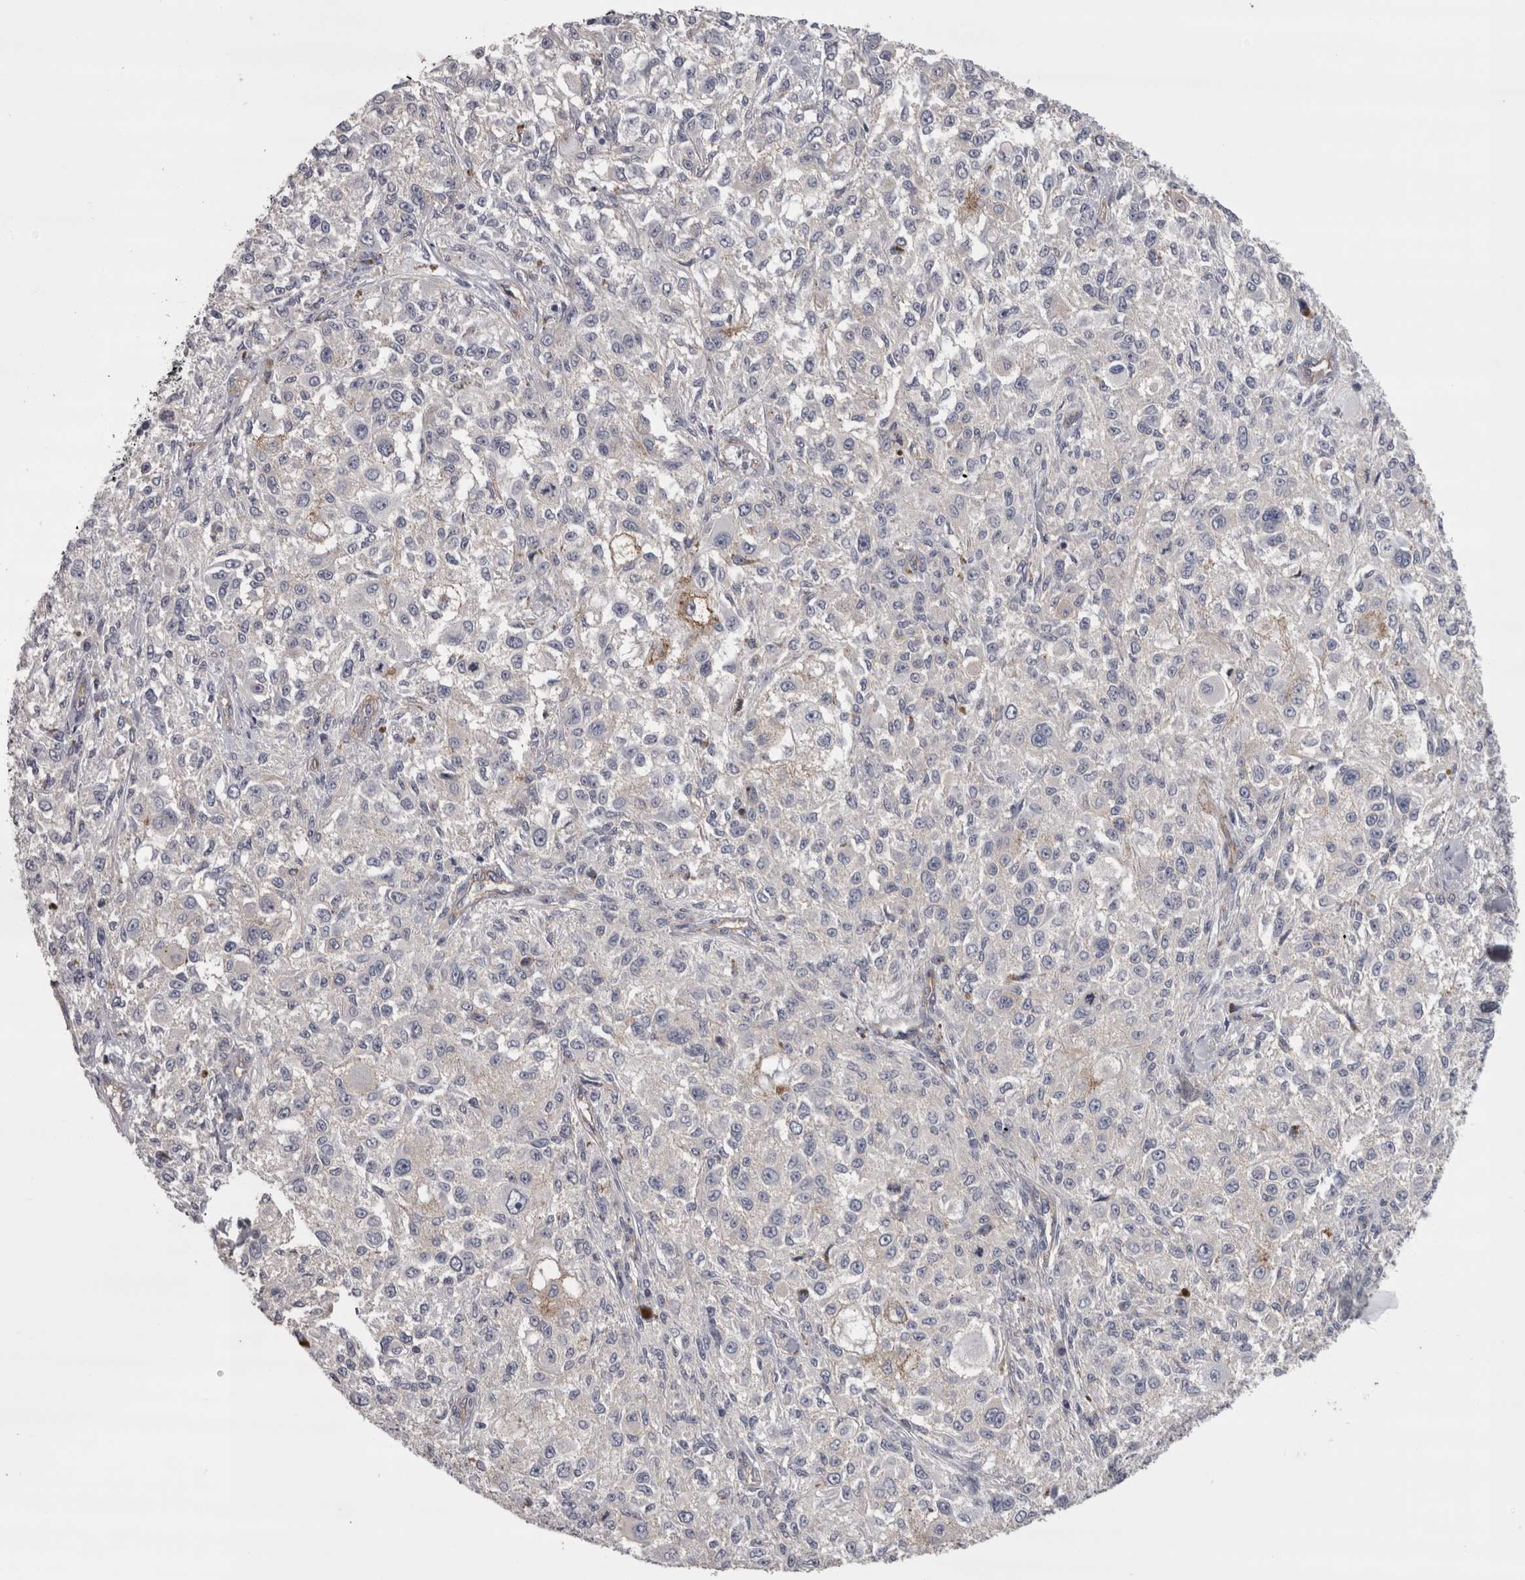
{"staining": {"intensity": "negative", "quantity": "none", "location": "none"}, "tissue": "melanoma", "cell_type": "Tumor cells", "image_type": "cancer", "snomed": [{"axis": "morphology", "description": "Necrosis, NOS"}, {"axis": "morphology", "description": "Malignant melanoma, NOS"}, {"axis": "topography", "description": "Skin"}], "caption": "This histopathology image is of malignant melanoma stained with immunohistochemistry to label a protein in brown with the nuclei are counter-stained blue. There is no positivity in tumor cells.", "gene": "LYZL6", "patient": {"sex": "female", "age": 87}}